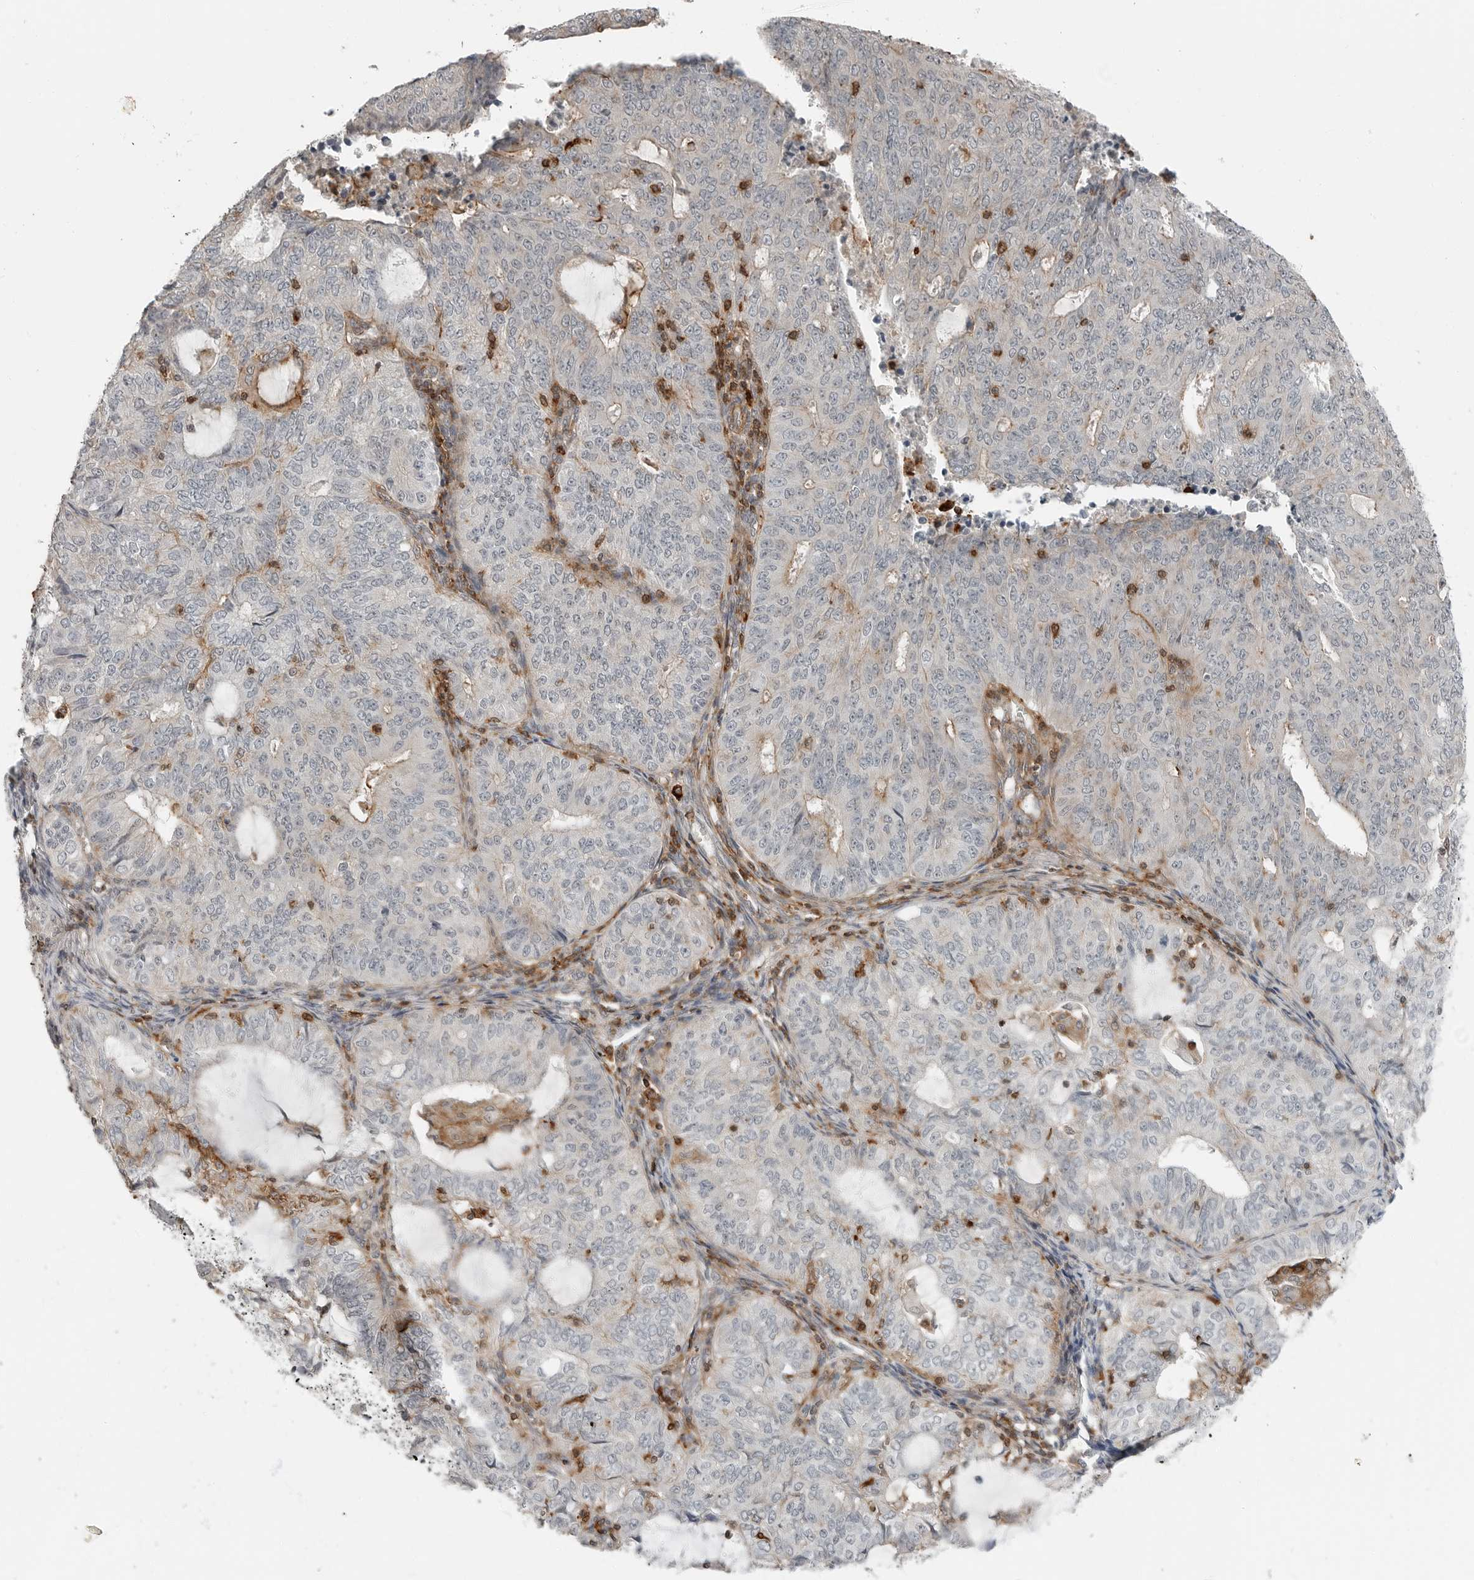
{"staining": {"intensity": "moderate", "quantity": "<25%", "location": "cytoplasmic/membranous"}, "tissue": "endometrial cancer", "cell_type": "Tumor cells", "image_type": "cancer", "snomed": [{"axis": "morphology", "description": "Adenocarcinoma, NOS"}, {"axis": "topography", "description": "Endometrium"}], "caption": "Tumor cells demonstrate low levels of moderate cytoplasmic/membranous staining in approximately <25% of cells in endometrial cancer (adenocarcinoma).", "gene": "LEFTY2", "patient": {"sex": "female", "age": 32}}